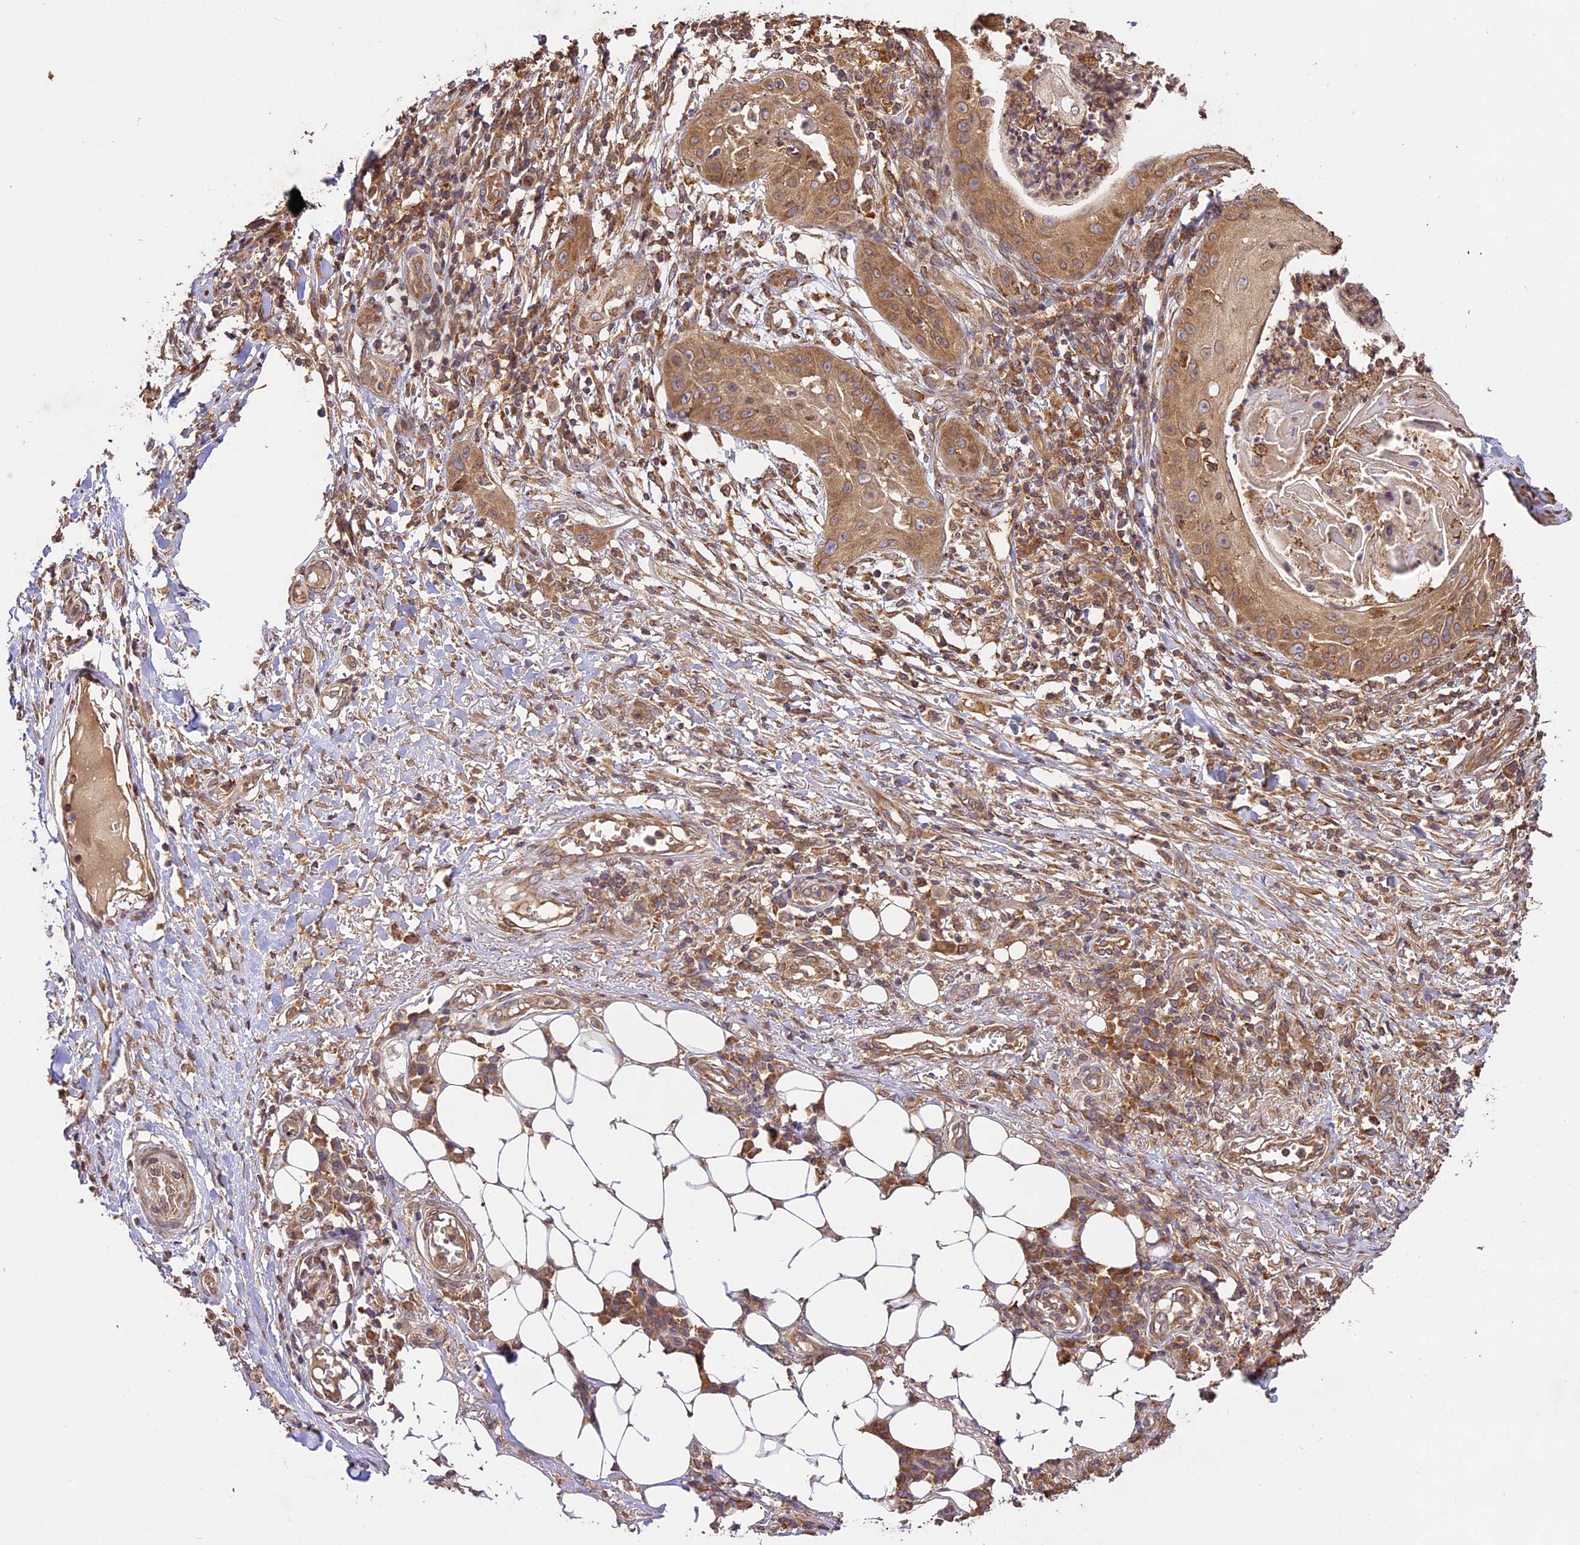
{"staining": {"intensity": "moderate", "quantity": ">75%", "location": "cytoplasmic/membranous"}, "tissue": "skin cancer", "cell_type": "Tumor cells", "image_type": "cancer", "snomed": [{"axis": "morphology", "description": "Squamous cell carcinoma, NOS"}, {"axis": "topography", "description": "Skin"}], "caption": "Brown immunohistochemical staining in human skin cancer demonstrates moderate cytoplasmic/membranous expression in approximately >75% of tumor cells. (IHC, brightfield microscopy, high magnification).", "gene": "BRAP", "patient": {"sex": "male", "age": 70}}